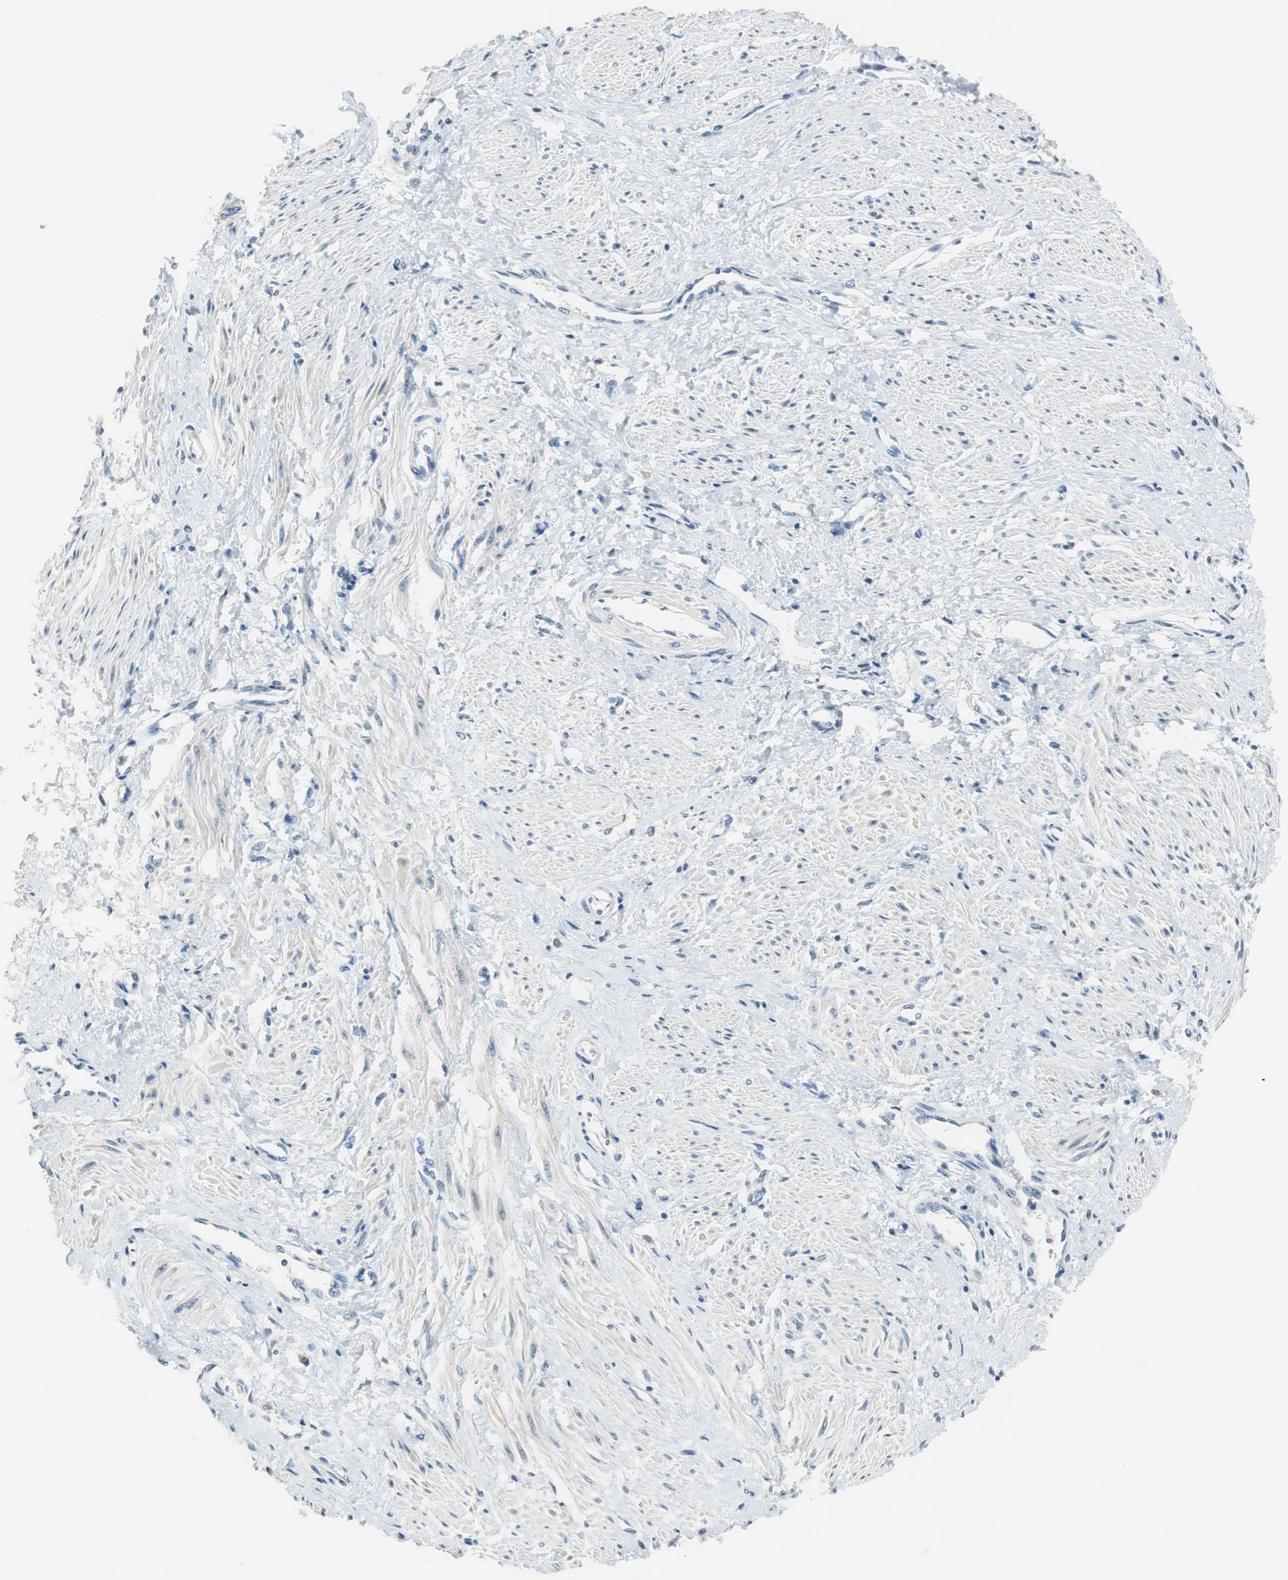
{"staining": {"intensity": "negative", "quantity": "none", "location": "none"}, "tissue": "smooth muscle", "cell_type": "Smooth muscle cells", "image_type": "normal", "snomed": [{"axis": "morphology", "description": "Normal tissue, NOS"}, {"axis": "topography", "description": "Smooth muscle"}, {"axis": "topography", "description": "Uterus"}], "caption": "High magnification brightfield microscopy of benign smooth muscle stained with DAB (3,3'-diaminobenzidine) (brown) and counterstained with hematoxylin (blue): smooth muscle cells show no significant positivity. (Brightfield microscopy of DAB immunohistochemistry at high magnification).", "gene": "MSTO1", "patient": {"sex": "female", "age": 39}}